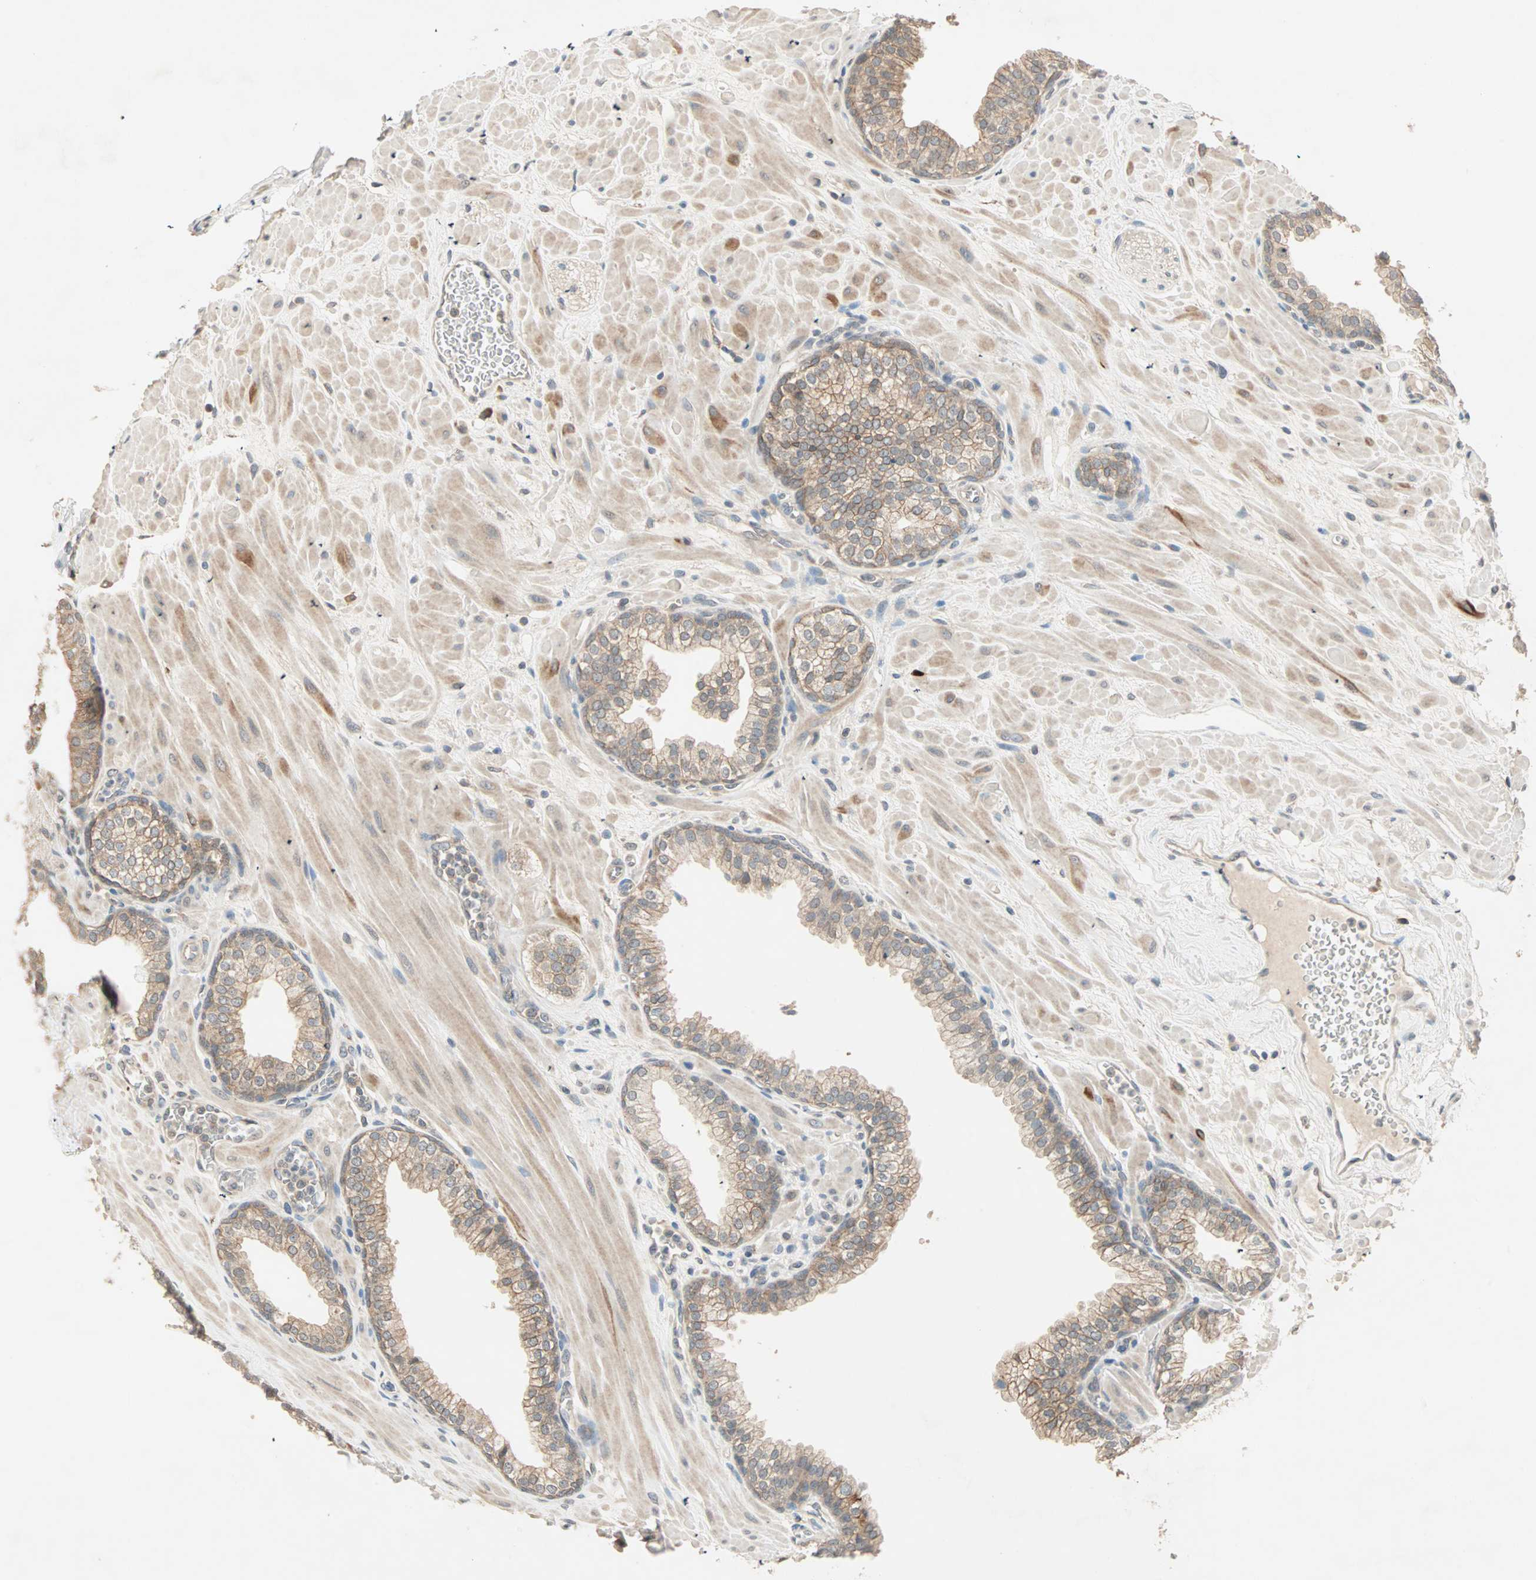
{"staining": {"intensity": "moderate", "quantity": "25%-75%", "location": "cytoplasmic/membranous"}, "tissue": "prostate", "cell_type": "Glandular cells", "image_type": "normal", "snomed": [{"axis": "morphology", "description": "Normal tissue, NOS"}, {"axis": "topography", "description": "Prostate"}], "caption": "Protein expression analysis of unremarkable prostate displays moderate cytoplasmic/membranous expression in about 25%-75% of glandular cells.", "gene": "TTF2", "patient": {"sex": "male", "age": 60}}